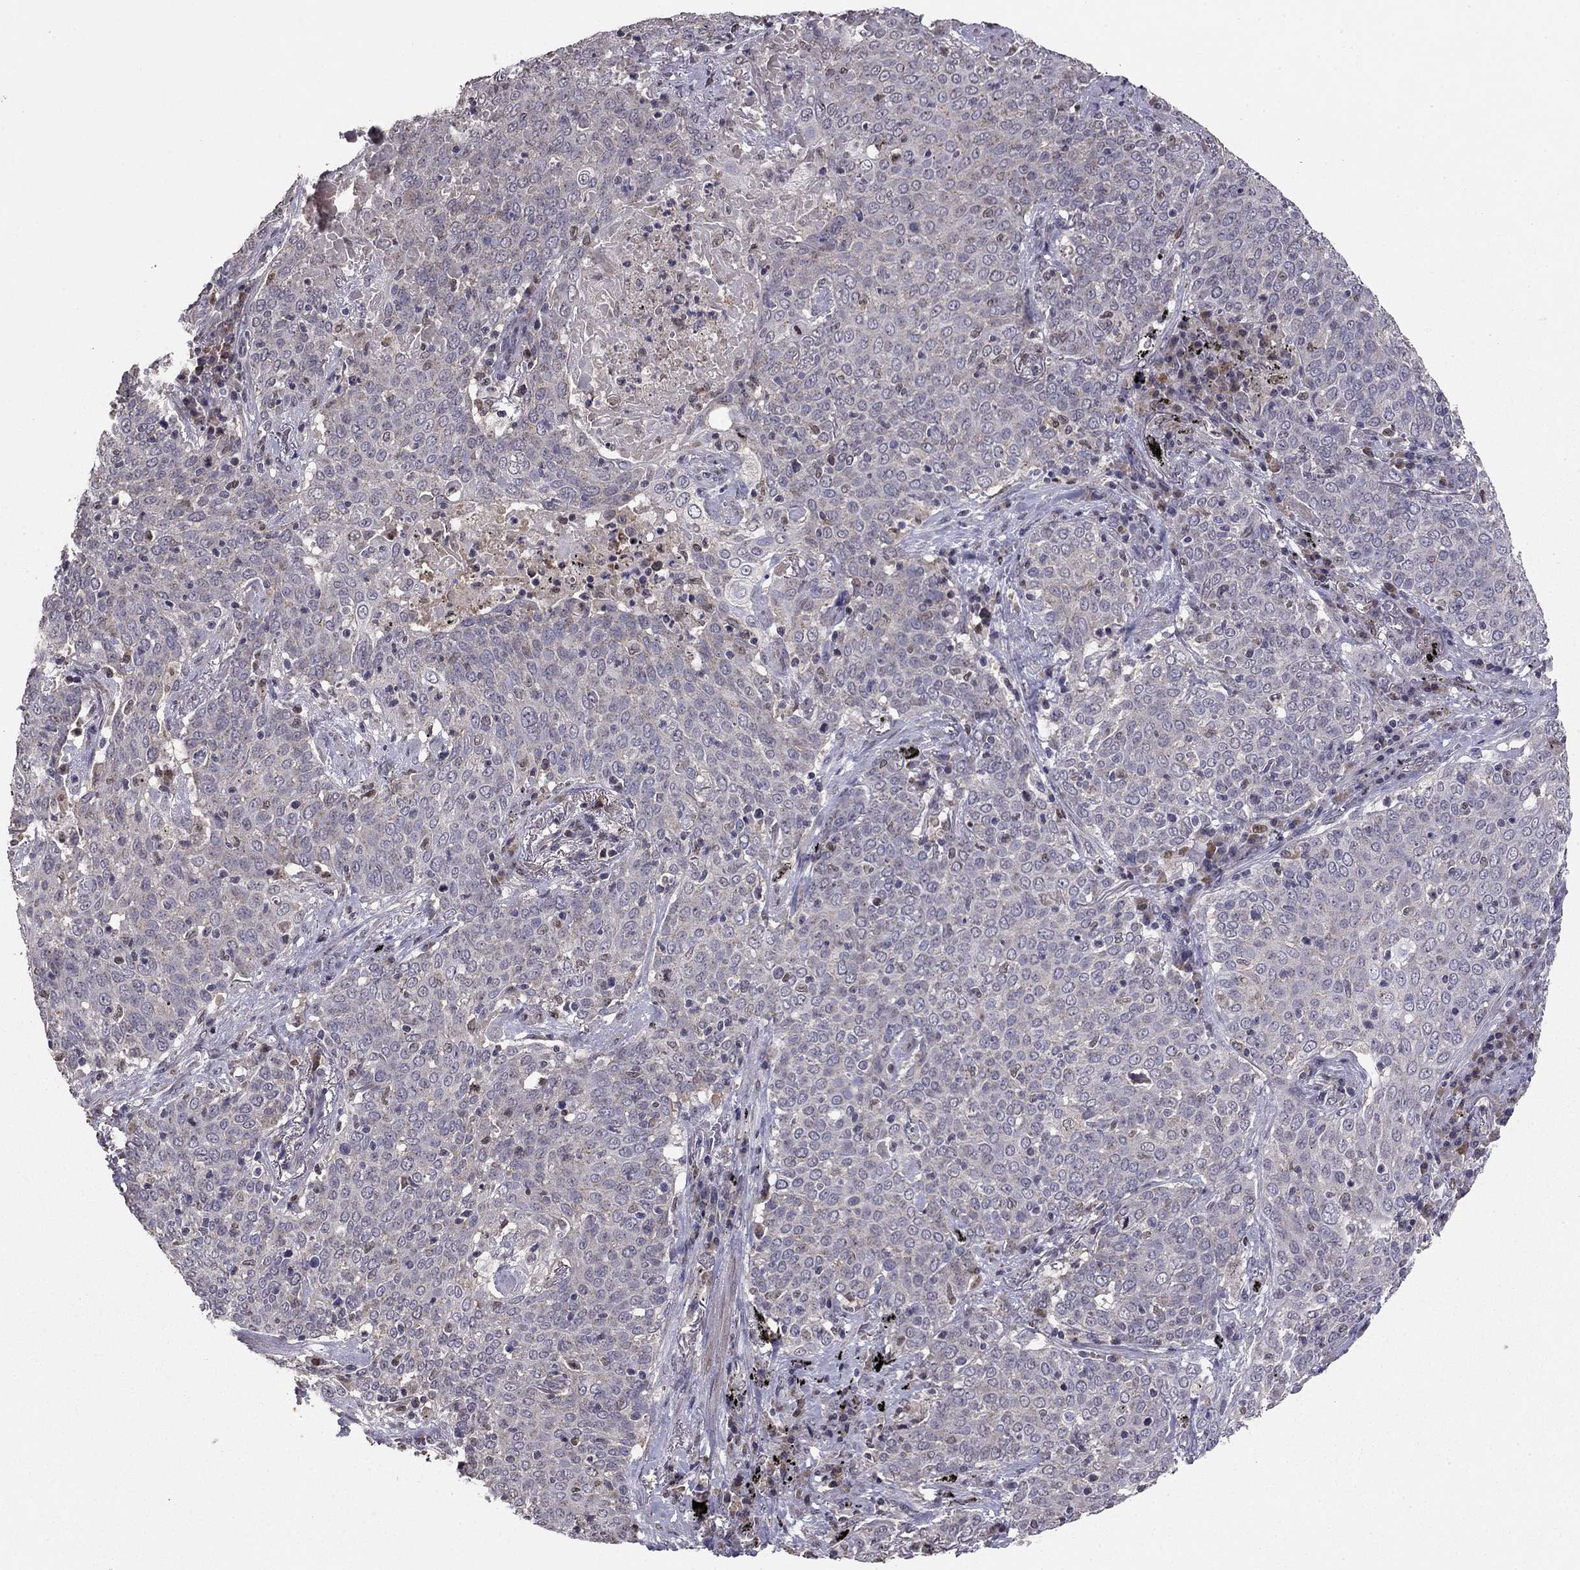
{"staining": {"intensity": "negative", "quantity": "none", "location": "none"}, "tissue": "lung cancer", "cell_type": "Tumor cells", "image_type": "cancer", "snomed": [{"axis": "morphology", "description": "Squamous cell carcinoma, NOS"}, {"axis": "topography", "description": "Lung"}], "caption": "High magnification brightfield microscopy of lung cancer (squamous cell carcinoma) stained with DAB (3,3'-diaminobenzidine) (brown) and counterstained with hematoxylin (blue): tumor cells show no significant expression. (DAB immunohistochemistry (IHC) visualized using brightfield microscopy, high magnification).", "gene": "HCN1", "patient": {"sex": "male", "age": 82}}